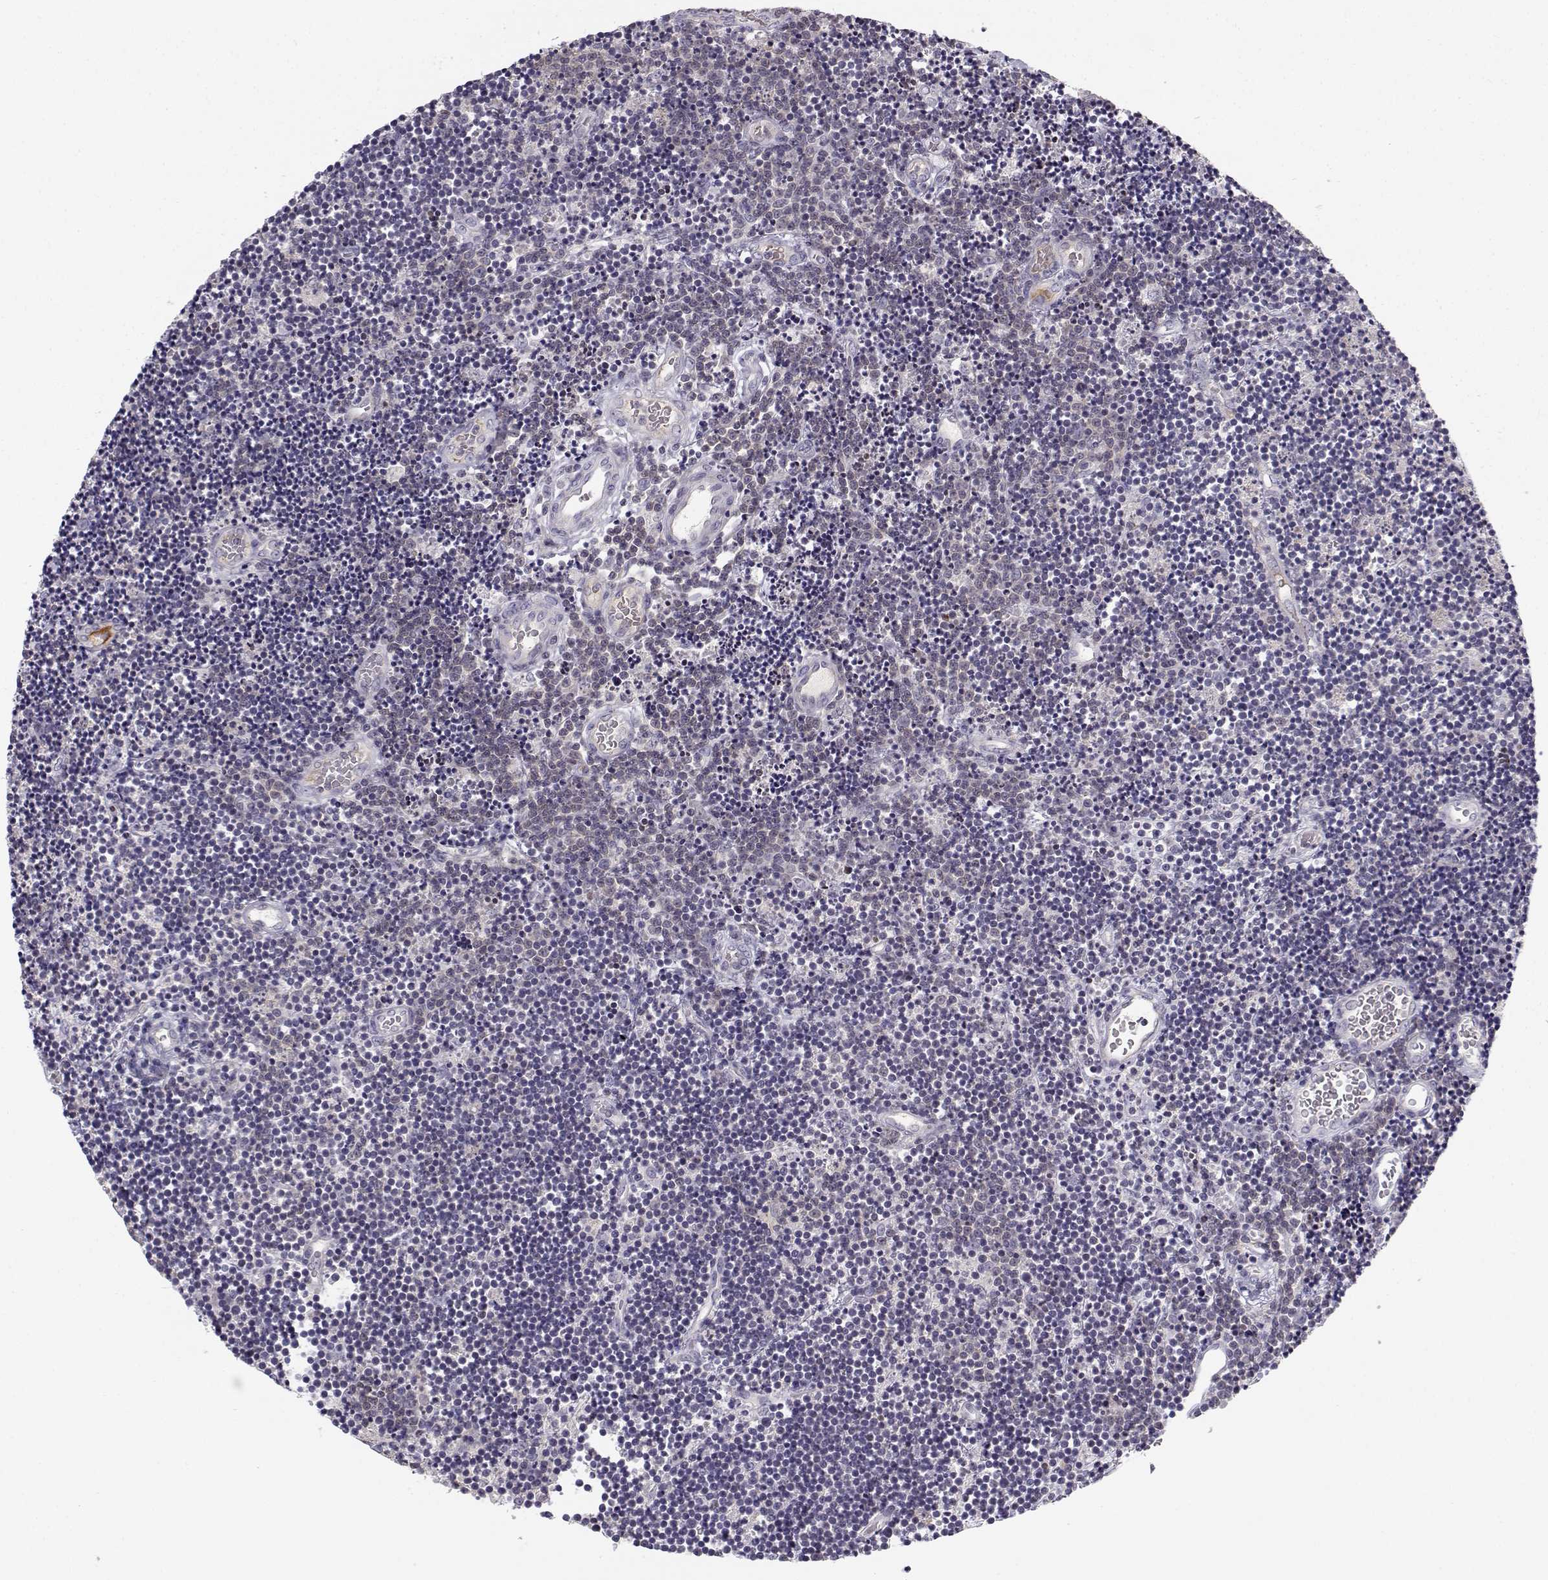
{"staining": {"intensity": "negative", "quantity": "none", "location": "none"}, "tissue": "lymphoma", "cell_type": "Tumor cells", "image_type": "cancer", "snomed": [{"axis": "morphology", "description": "Malignant lymphoma, non-Hodgkin's type, Low grade"}, {"axis": "topography", "description": "Brain"}], "caption": "IHC histopathology image of neoplastic tissue: human low-grade malignant lymphoma, non-Hodgkin's type stained with DAB shows no significant protein positivity in tumor cells.", "gene": "DDX25", "patient": {"sex": "female", "age": 66}}